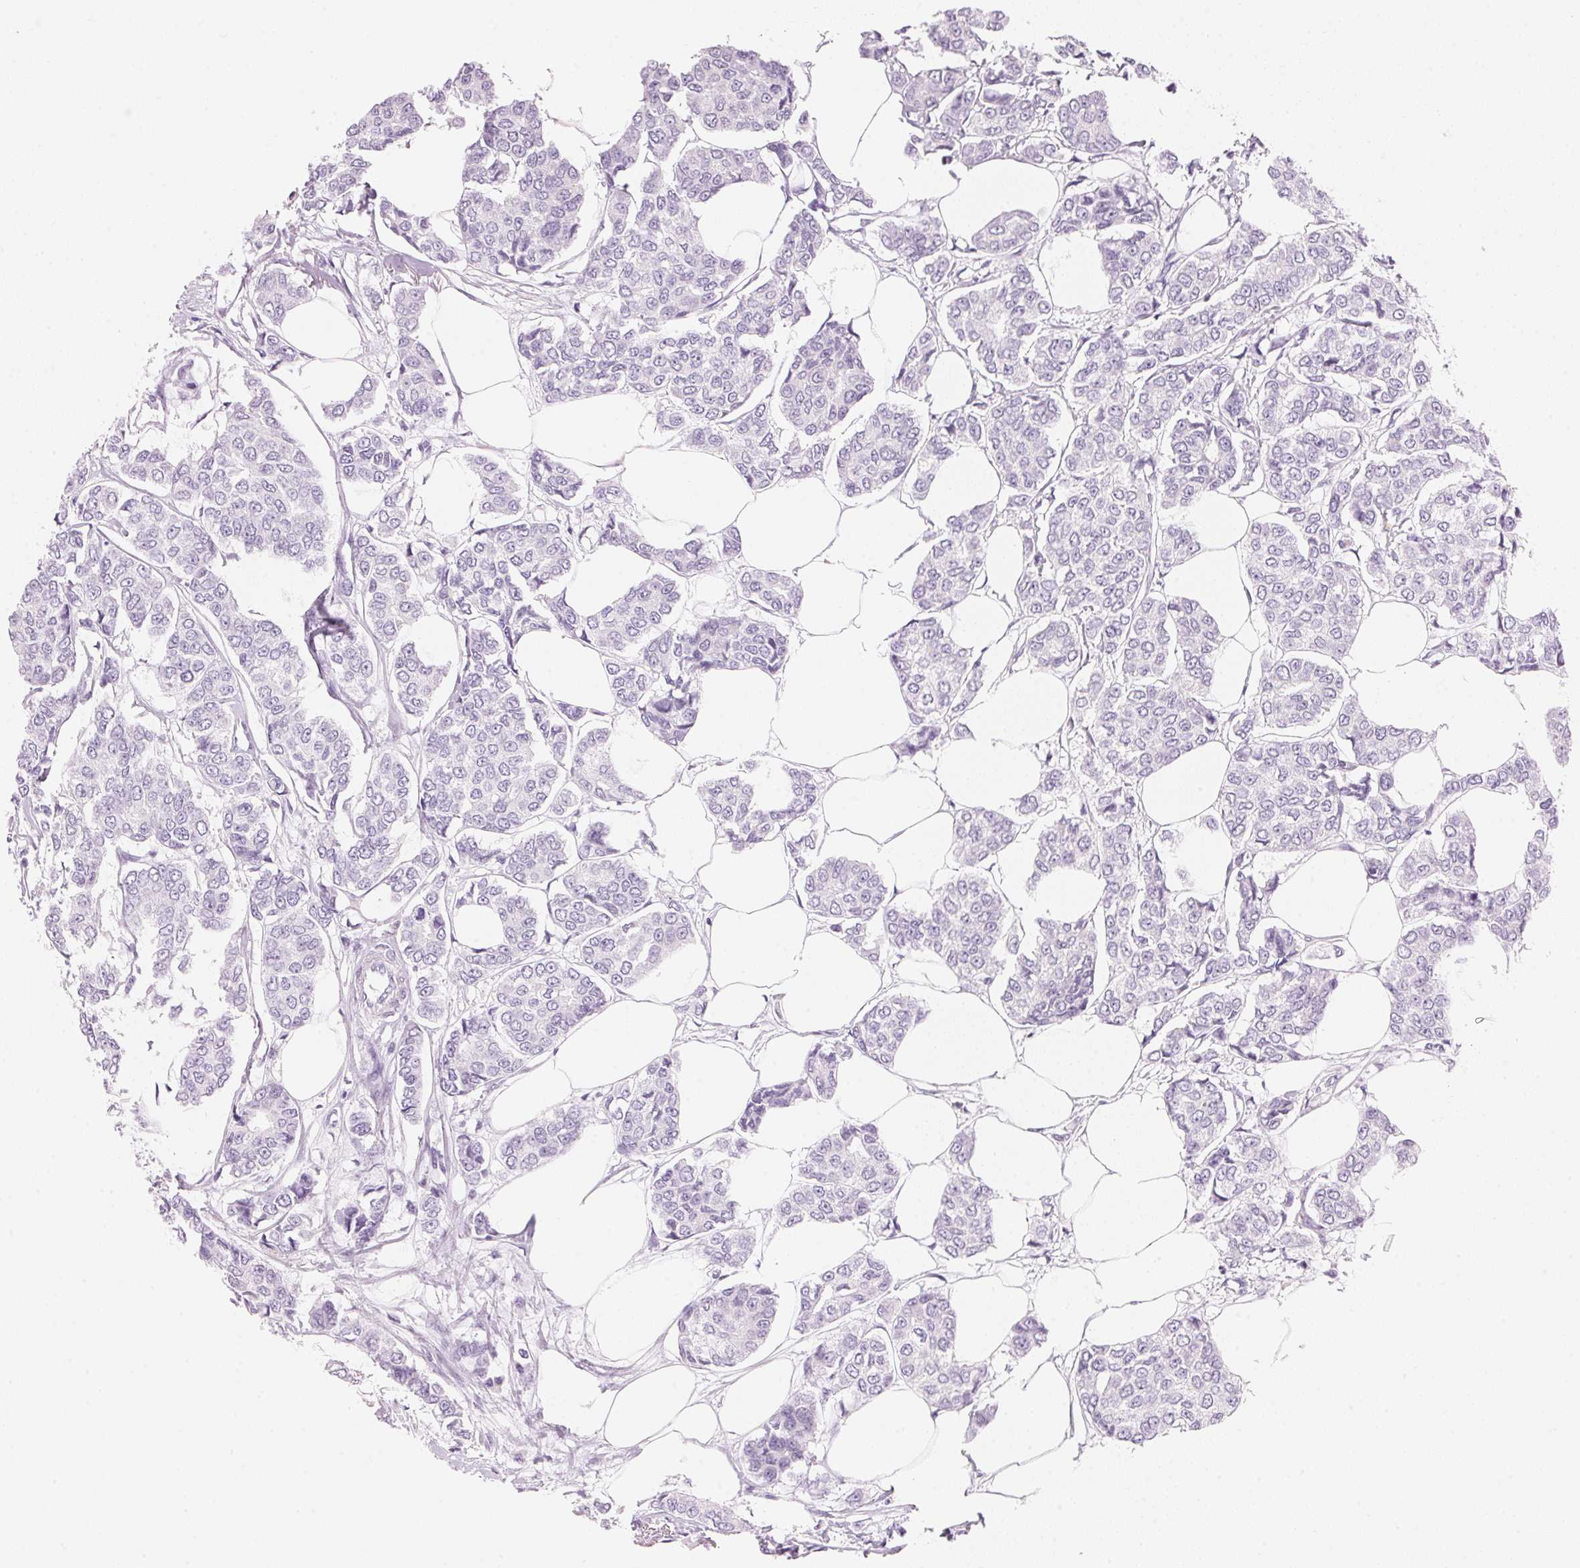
{"staining": {"intensity": "negative", "quantity": "none", "location": "none"}, "tissue": "breast cancer", "cell_type": "Tumor cells", "image_type": "cancer", "snomed": [{"axis": "morphology", "description": "Duct carcinoma"}, {"axis": "topography", "description": "Breast"}], "caption": "High power microscopy image of an IHC photomicrograph of breast intraductal carcinoma, revealing no significant positivity in tumor cells. The staining was performed using DAB to visualize the protein expression in brown, while the nuclei were stained in blue with hematoxylin (Magnification: 20x).", "gene": "HOXB13", "patient": {"sex": "female", "age": 94}}